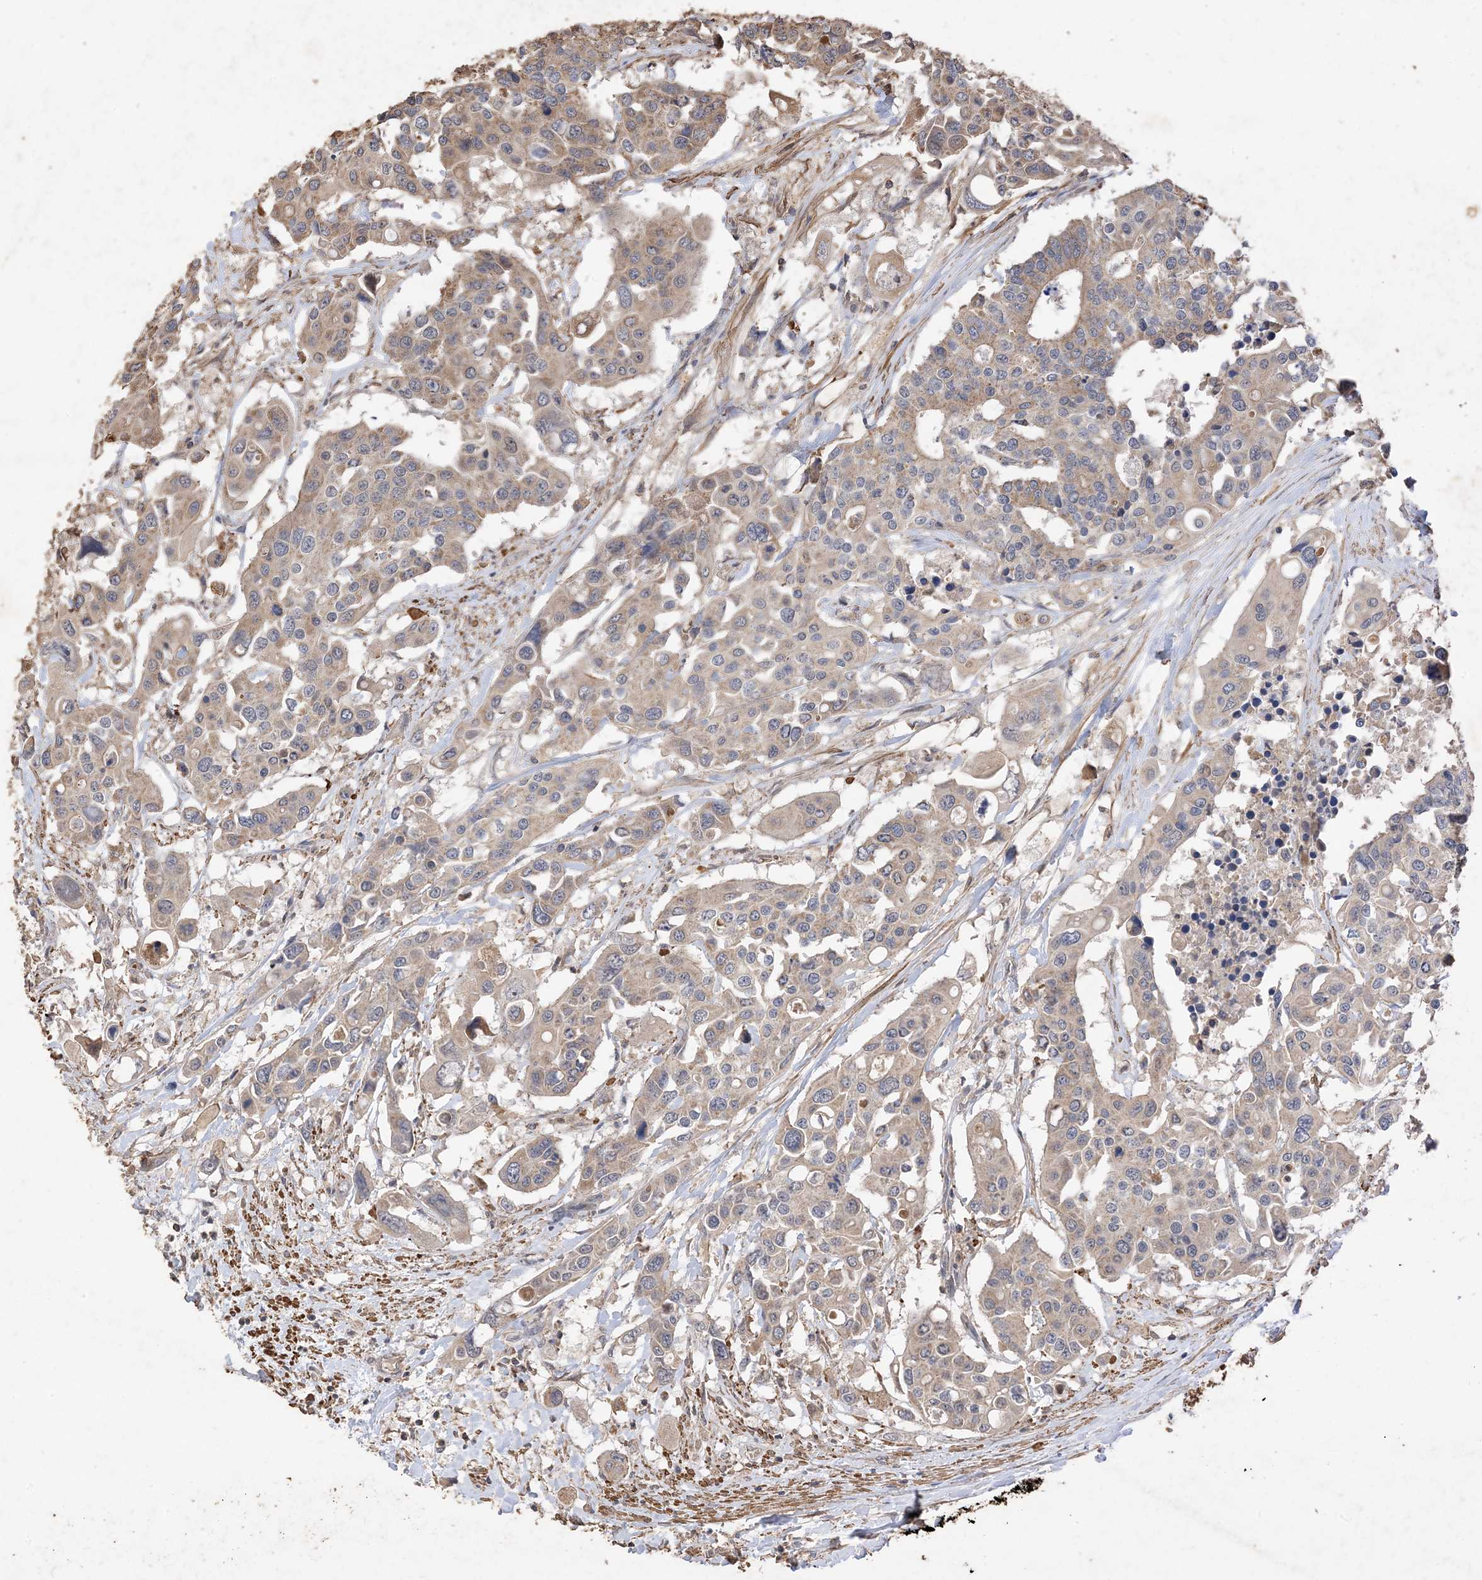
{"staining": {"intensity": "weak", "quantity": ">75%", "location": "cytoplasmic/membranous"}, "tissue": "colorectal cancer", "cell_type": "Tumor cells", "image_type": "cancer", "snomed": [{"axis": "morphology", "description": "Adenocarcinoma, NOS"}, {"axis": "topography", "description": "Colon"}], "caption": "A high-resolution photomicrograph shows immunohistochemistry staining of colorectal cancer (adenocarcinoma), which displays weak cytoplasmic/membranous positivity in approximately >75% of tumor cells.", "gene": "HPS4", "patient": {"sex": "male", "age": 77}}